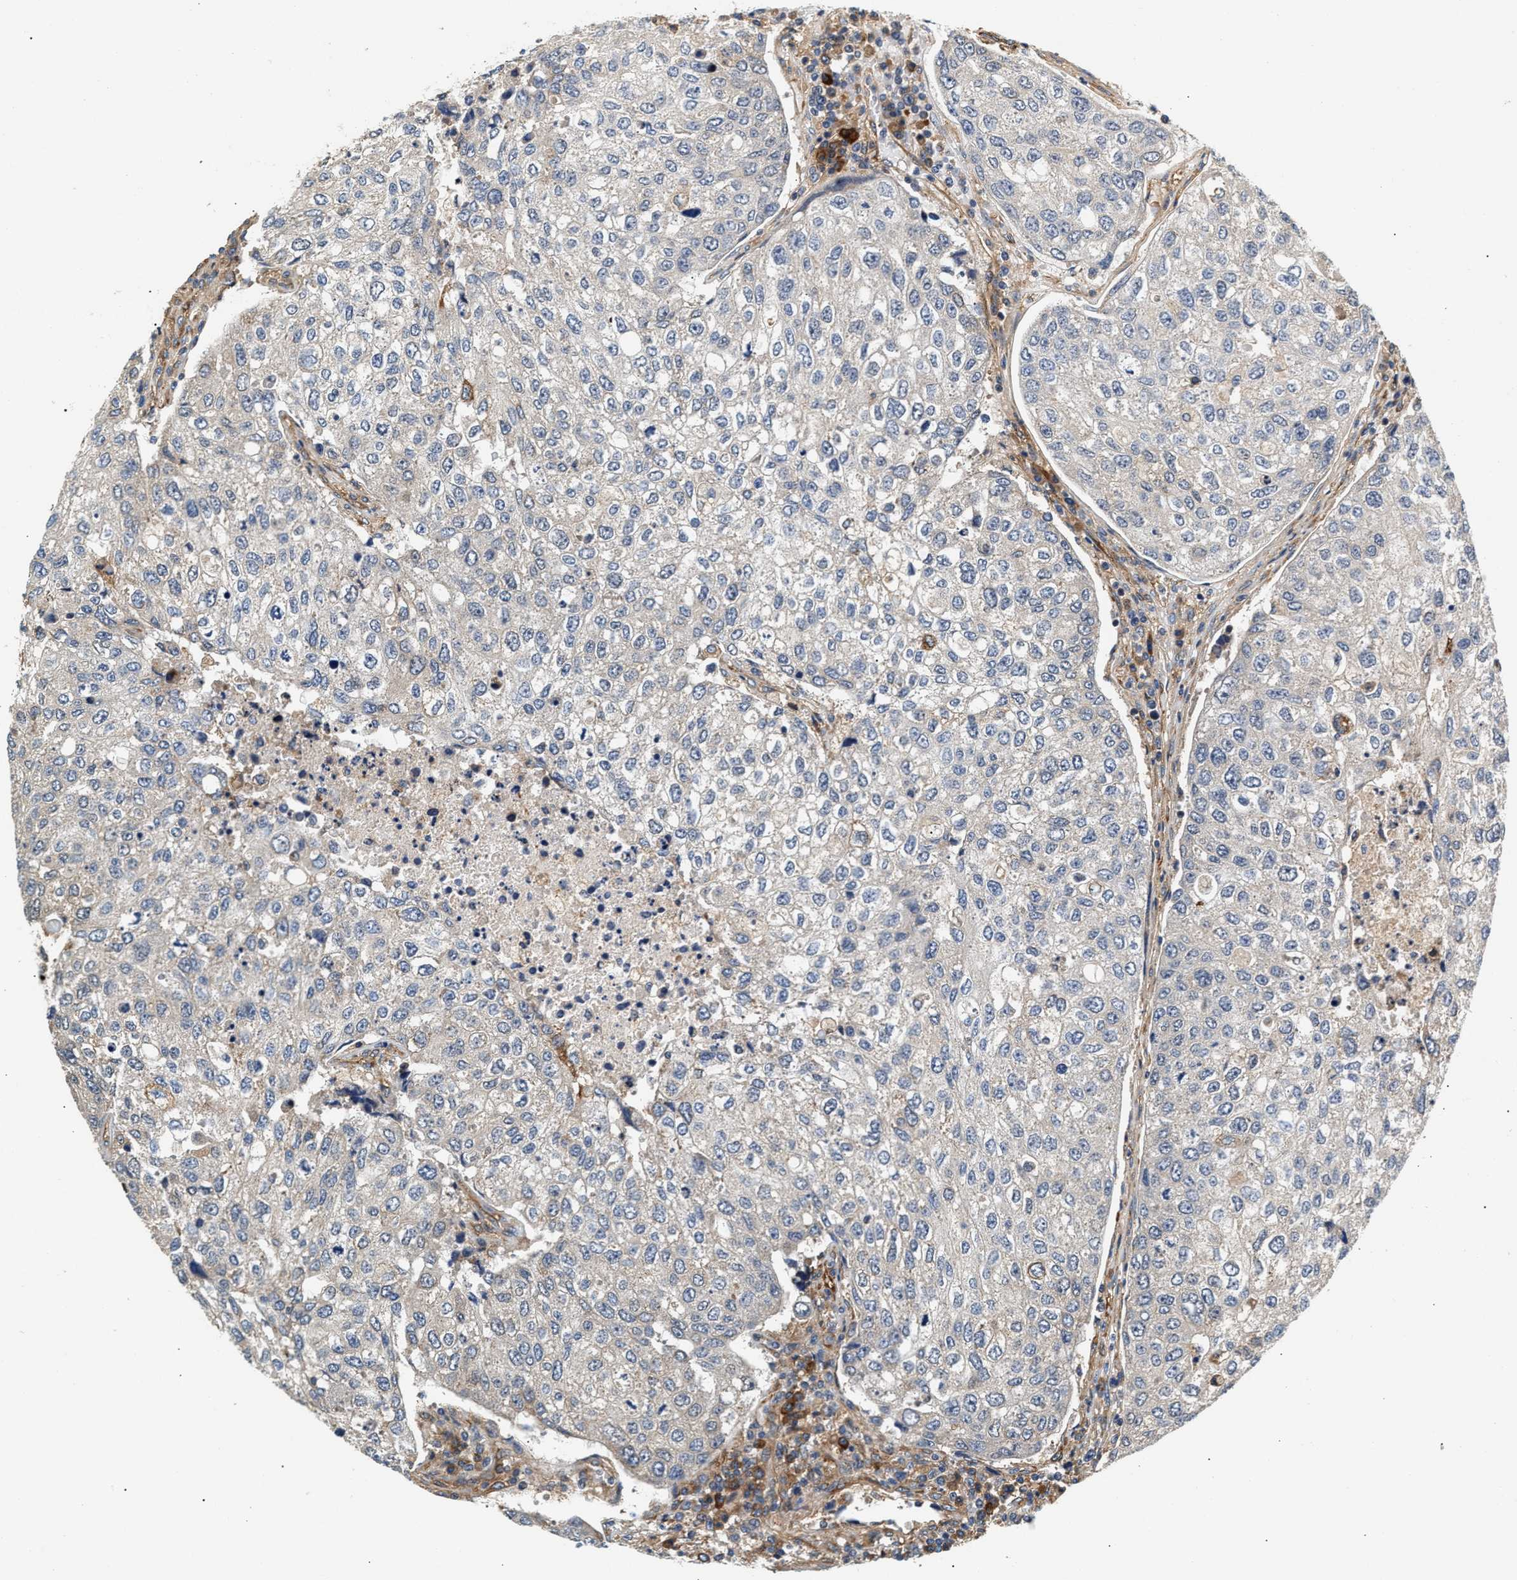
{"staining": {"intensity": "weak", "quantity": "<25%", "location": "cytoplasmic/membranous"}, "tissue": "urothelial cancer", "cell_type": "Tumor cells", "image_type": "cancer", "snomed": [{"axis": "morphology", "description": "Urothelial carcinoma, High grade"}, {"axis": "topography", "description": "Lymph node"}, {"axis": "topography", "description": "Urinary bladder"}], "caption": "Immunohistochemistry image of neoplastic tissue: urothelial carcinoma (high-grade) stained with DAB exhibits no significant protein expression in tumor cells. The staining was performed using DAB (3,3'-diaminobenzidine) to visualize the protein expression in brown, while the nuclei were stained in blue with hematoxylin (Magnification: 20x).", "gene": "IFT74", "patient": {"sex": "male", "age": 51}}